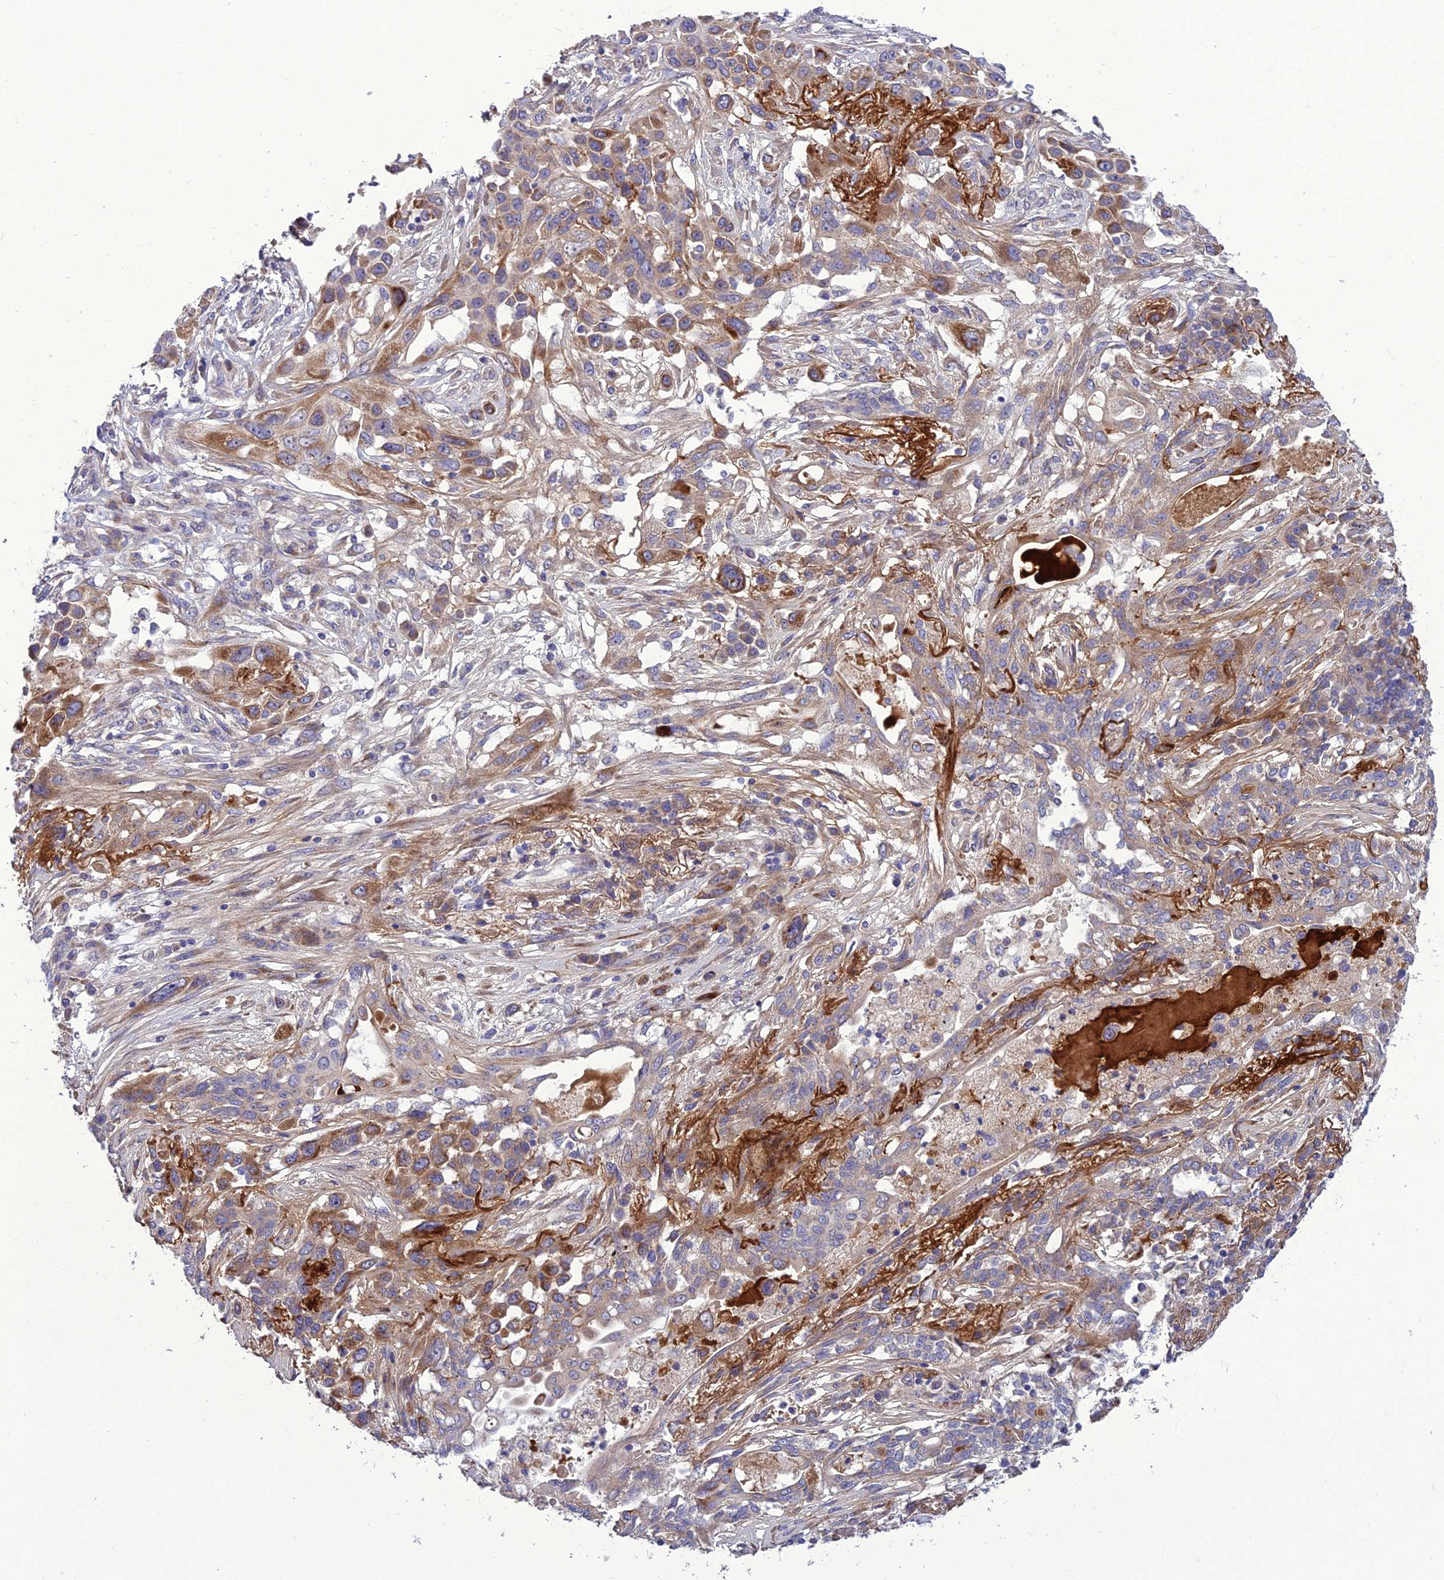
{"staining": {"intensity": "moderate", "quantity": ">75%", "location": "cytoplasmic/membranous"}, "tissue": "lung cancer", "cell_type": "Tumor cells", "image_type": "cancer", "snomed": [{"axis": "morphology", "description": "Squamous cell carcinoma, NOS"}, {"axis": "topography", "description": "Lung"}], "caption": "Tumor cells display medium levels of moderate cytoplasmic/membranous positivity in about >75% of cells in human lung cancer.", "gene": "ADIPOR2", "patient": {"sex": "female", "age": 70}}